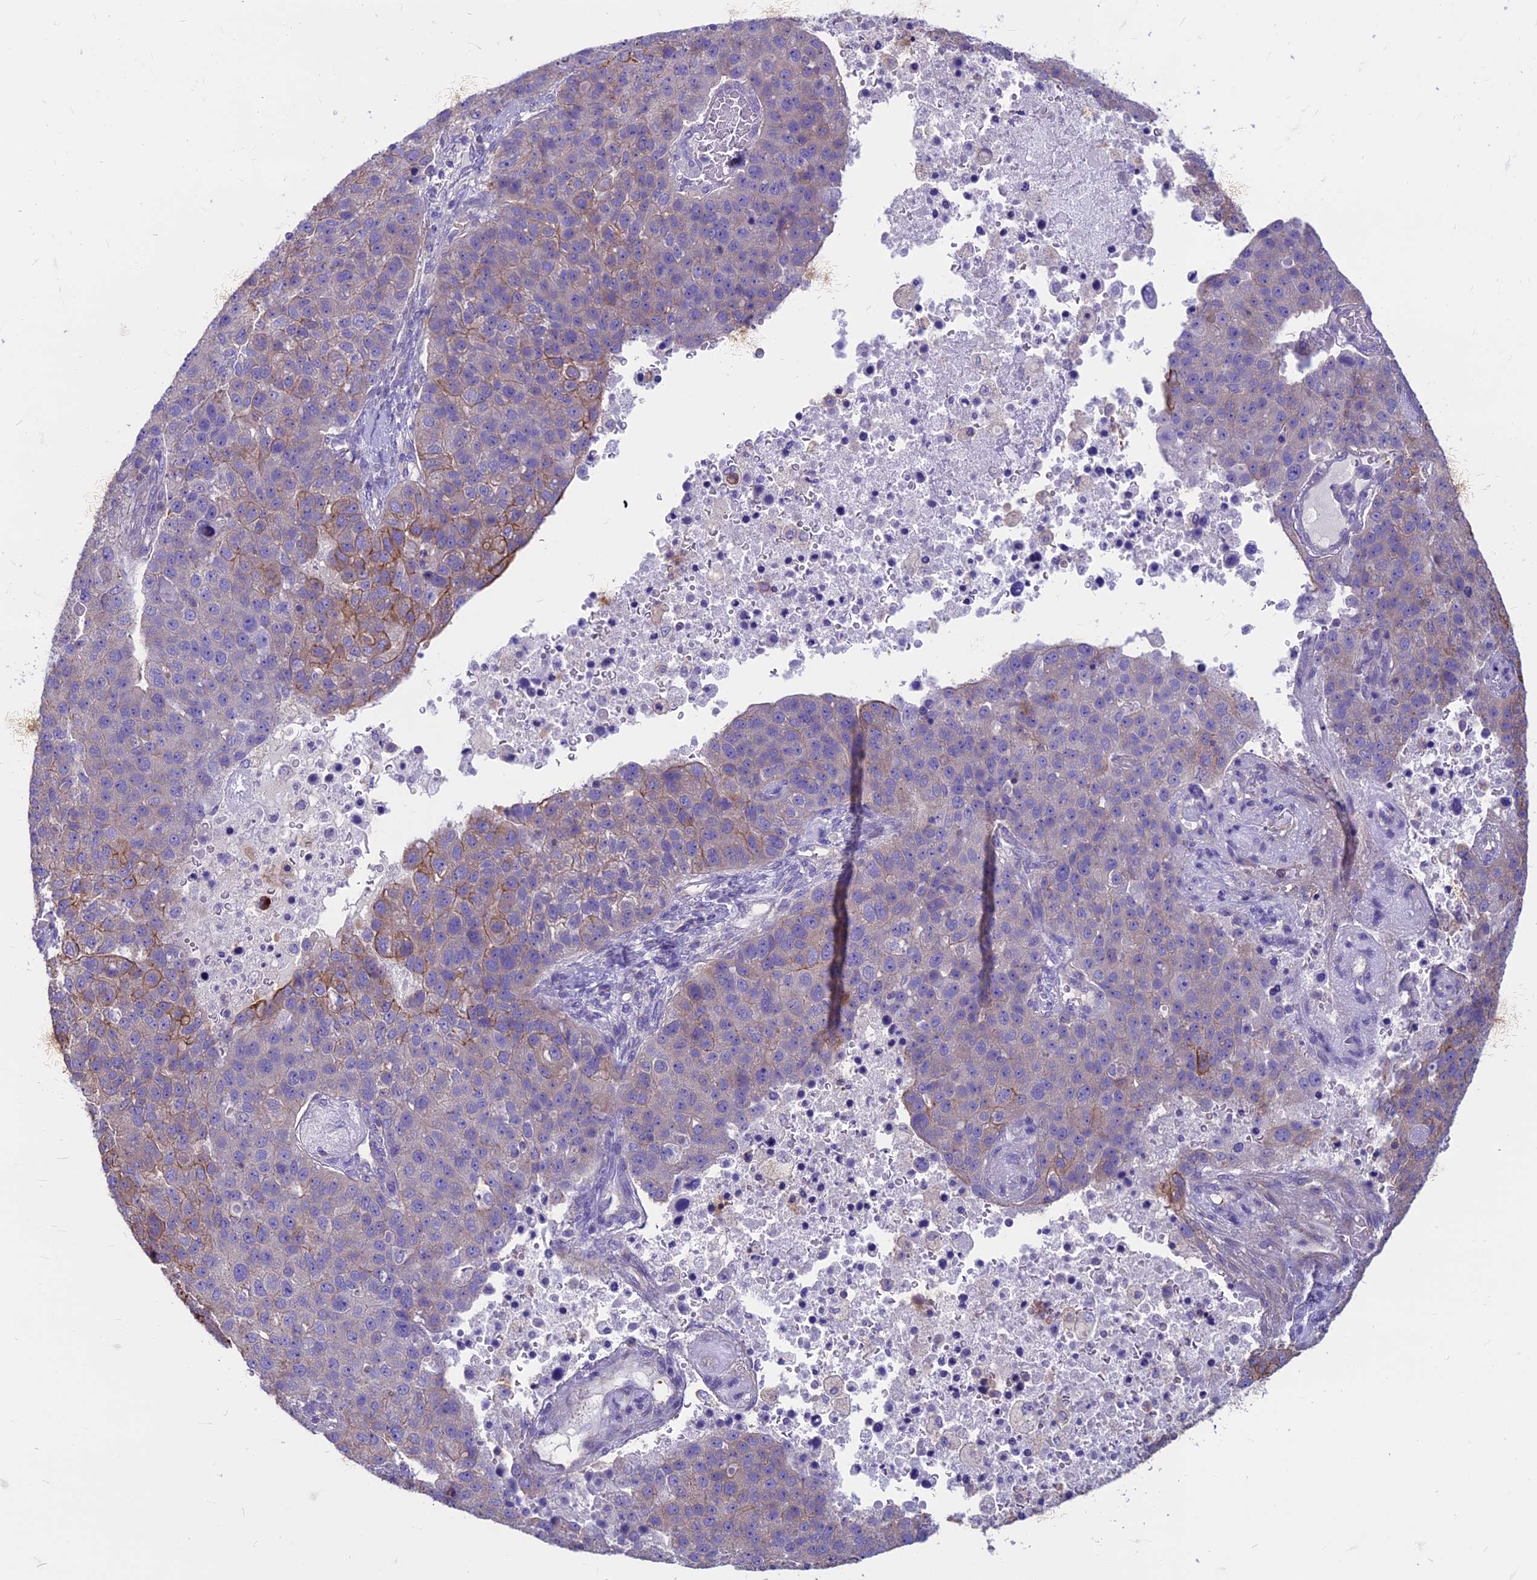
{"staining": {"intensity": "moderate", "quantity": "<25%", "location": "cytoplasmic/membranous"}, "tissue": "pancreatic cancer", "cell_type": "Tumor cells", "image_type": "cancer", "snomed": [{"axis": "morphology", "description": "Adenocarcinoma, NOS"}, {"axis": "topography", "description": "Pancreas"}], "caption": "IHC micrograph of neoplastic tissue: human adenocarcinoma (pancreatic) stained using immunohistochemistry reveals low levels of moderate protein expression localized specifically in the cytoplasmic/membranous of tumor cells, appearing as a cytoplasmic/membranous brown color.", "gene": "CDAN1", "patient": {"sex": "female", "age": 61}}